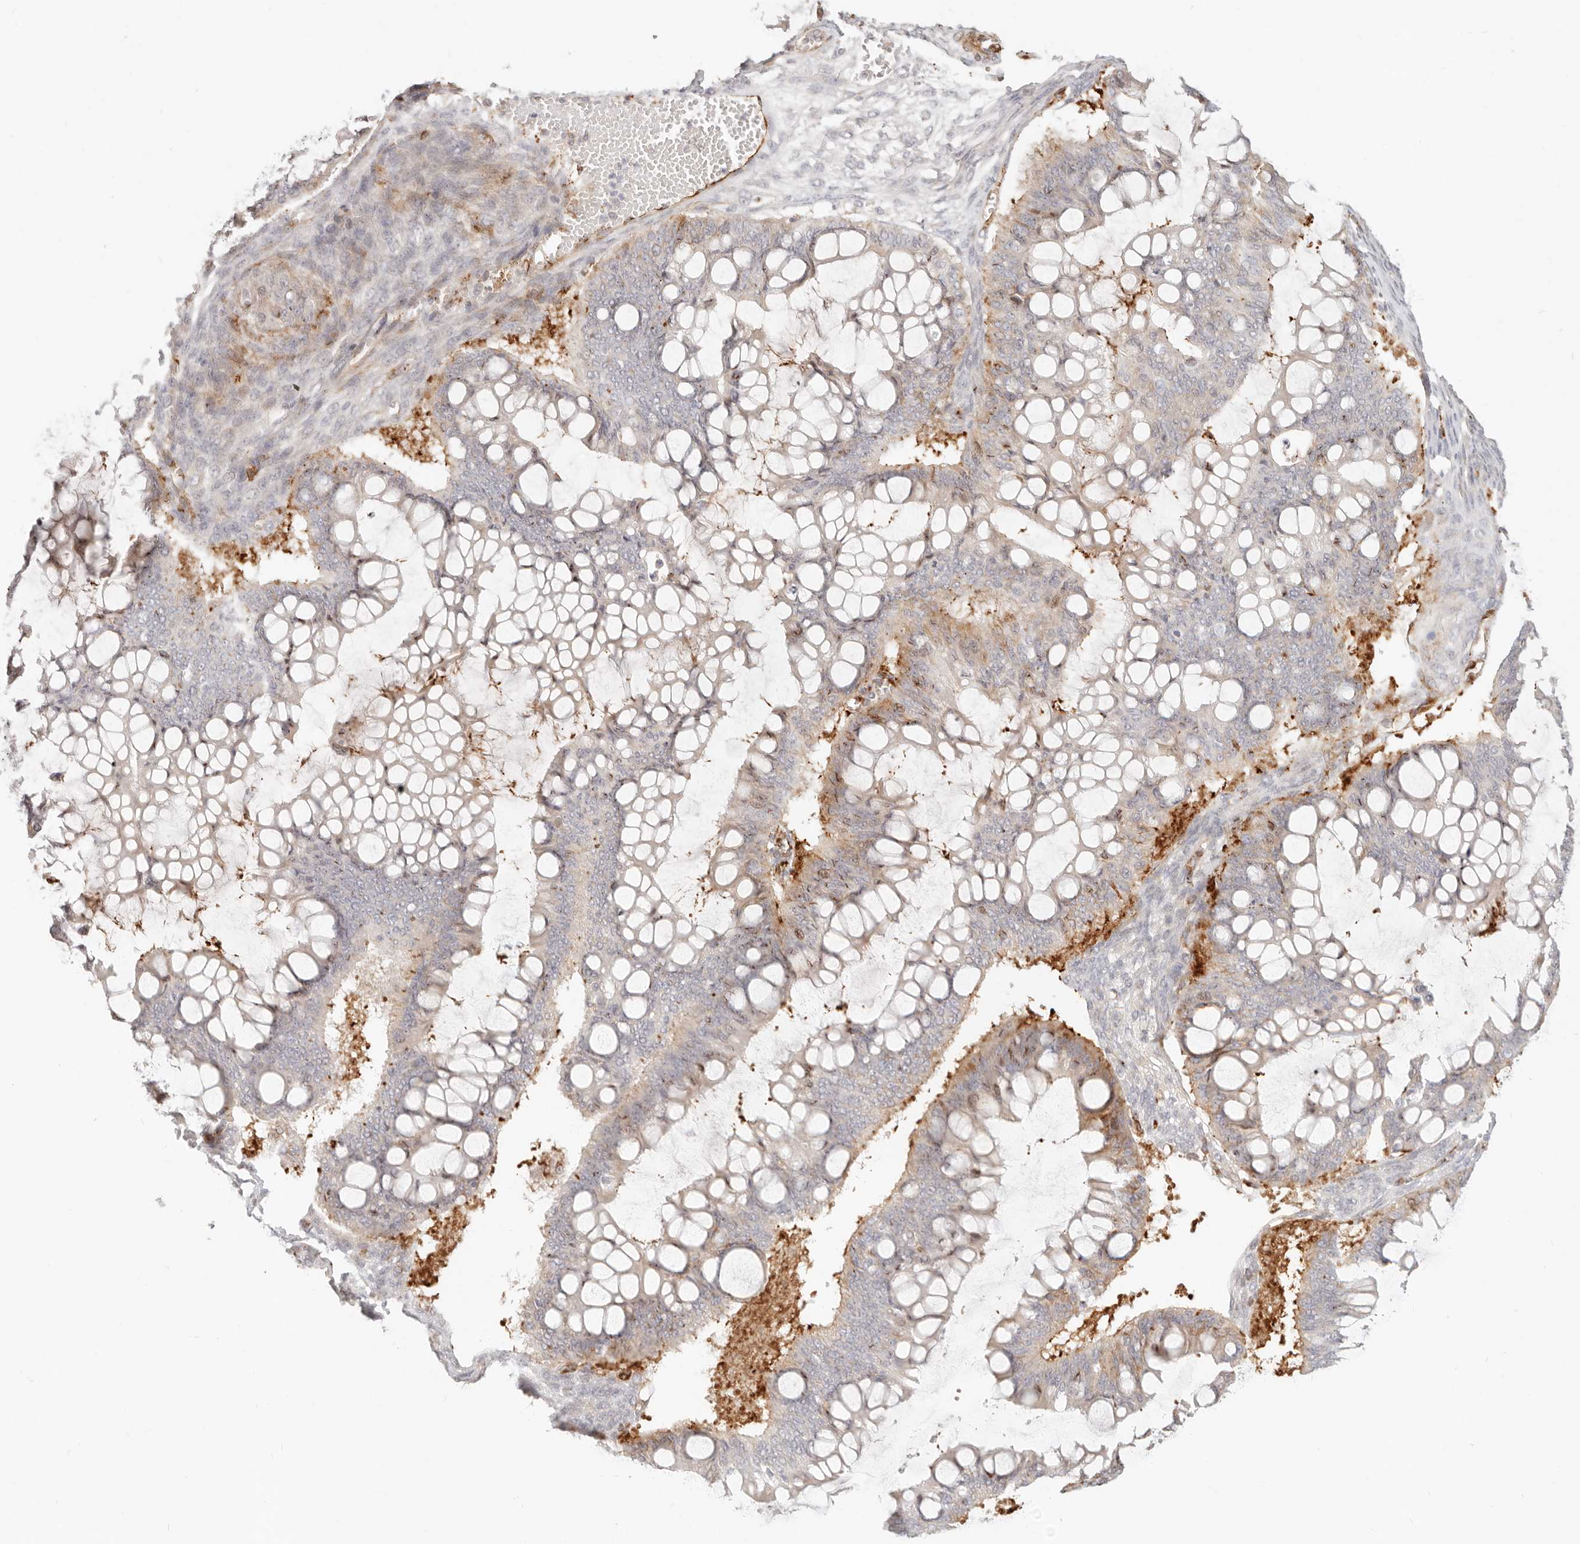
{"staining": {"intensity": "moderate", "quantity": "<25%", "location": "cytoplasmic/membranous,nuclear"}, "tissue": "ovarian cancer", "cell_type": "Tumor cells", "image_type": "cancer", "snomed": [{"axis": "morphology", "description": "Cystadenocarcinoma, mucinous, NOS"}, {"axis": "topography", "description": "Ovary"}], "caption": "Brown immunohistochemical staining in ovarian cancer reveals moderate cytoplasmic/membranous and nuclear staining in approximately <25% of tumor cells.", "gene": "SASS6", "patient": {"sex": "female", "age": 73}}